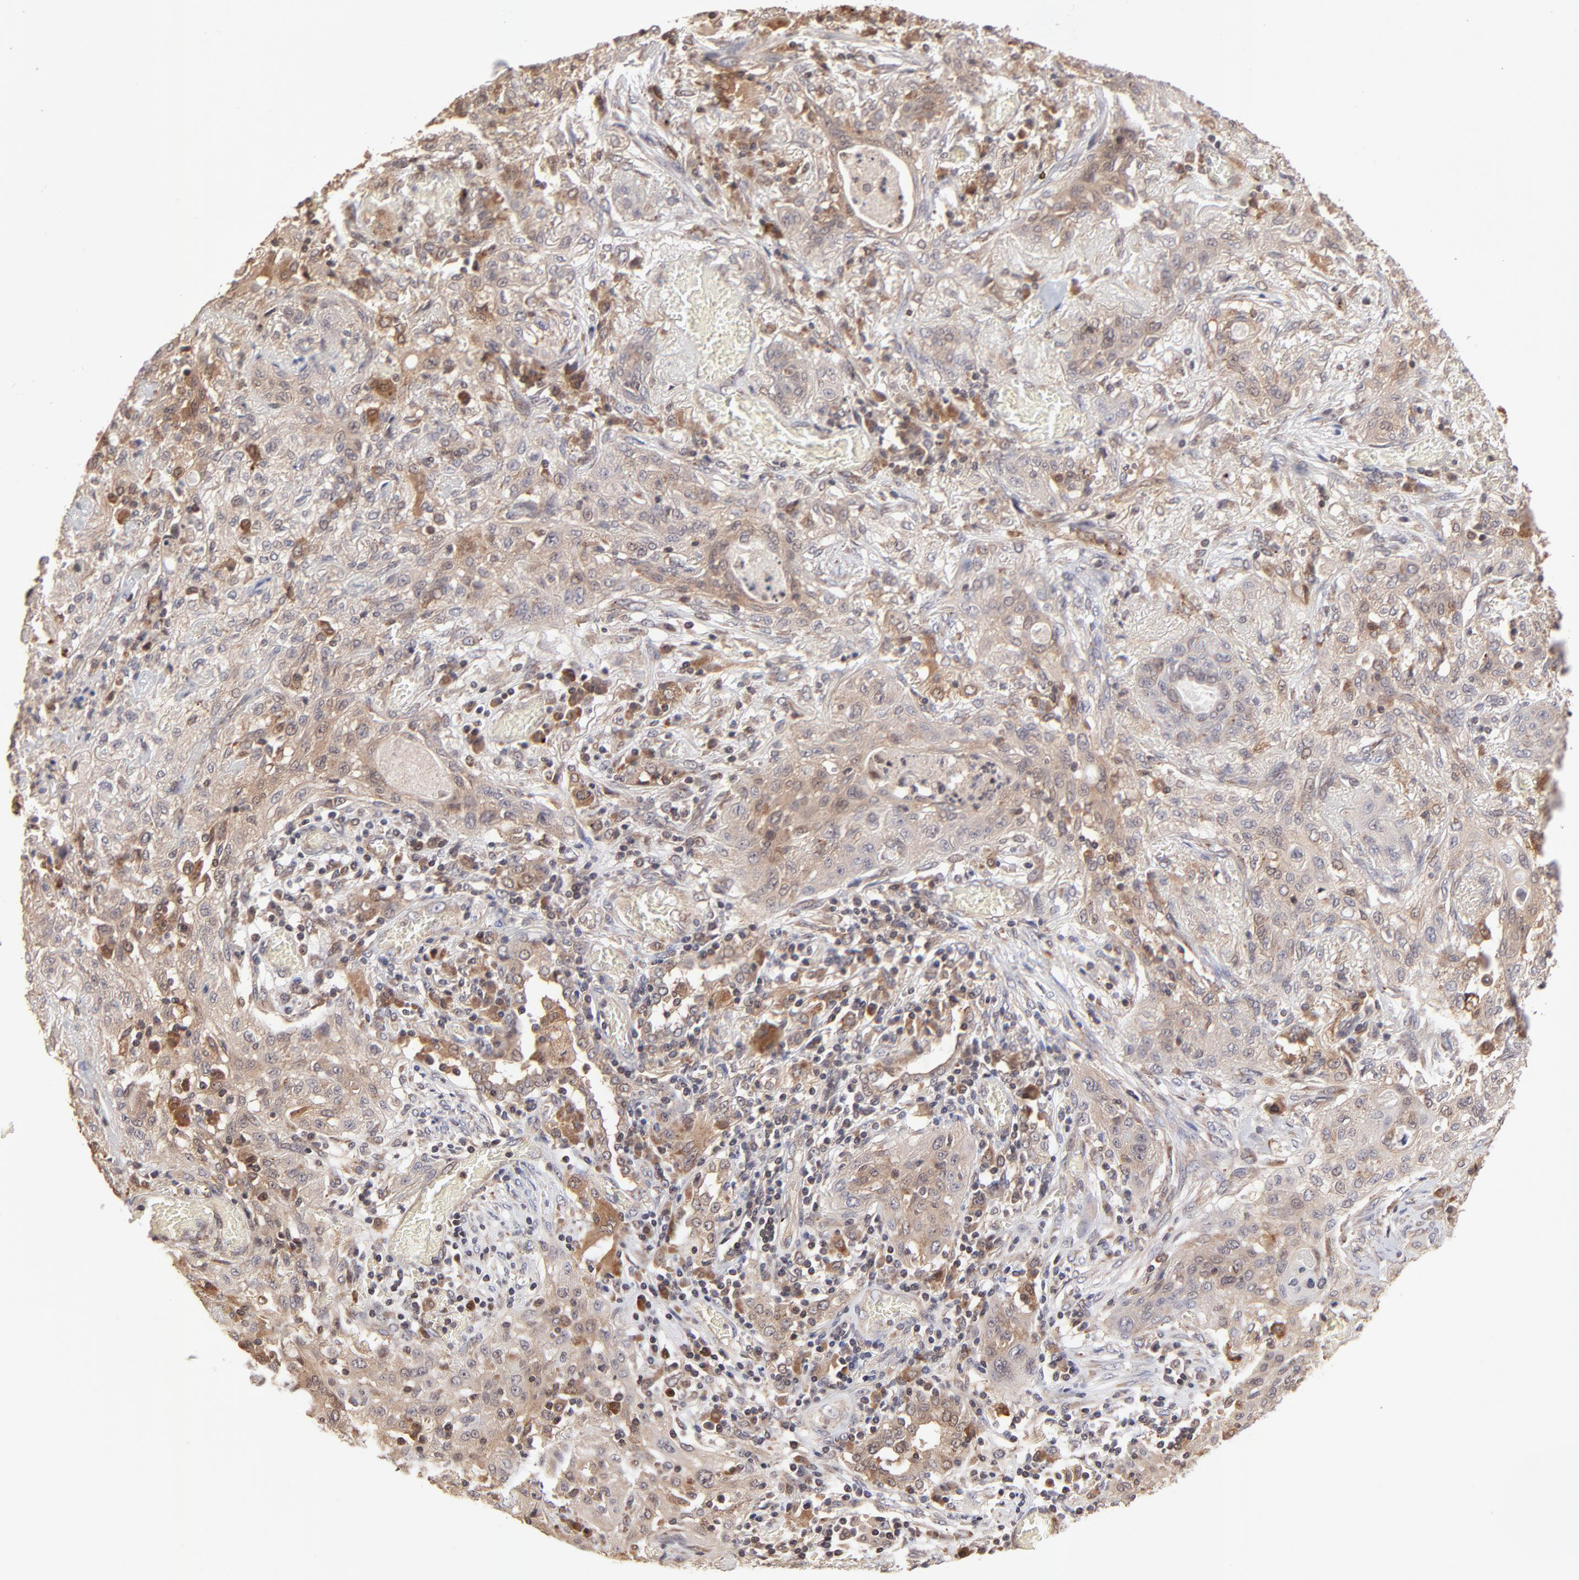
{"staining": {"intensity": "weak", "quantity": "25%-75%", "location": "cytoplasmic/membranous"}, "tissue": "lung cancer", "cell_type": "Tumor cells", "image_type": "cancer", "snomed": [{"axis": "morphology", "description": "Squamous cell carcinoma, NOS"}, {"axis": "topography", "description": "Lung"}], "caption": "Squamous cell carcinoma (lung) stained for a protein (brown) exhibits weak cytoplasmic/membranous positive positivity in approximately 25%-75% of tumor cells.", "gene": "UBE2L6", "patient": {"sex": "female", "age": 47}}